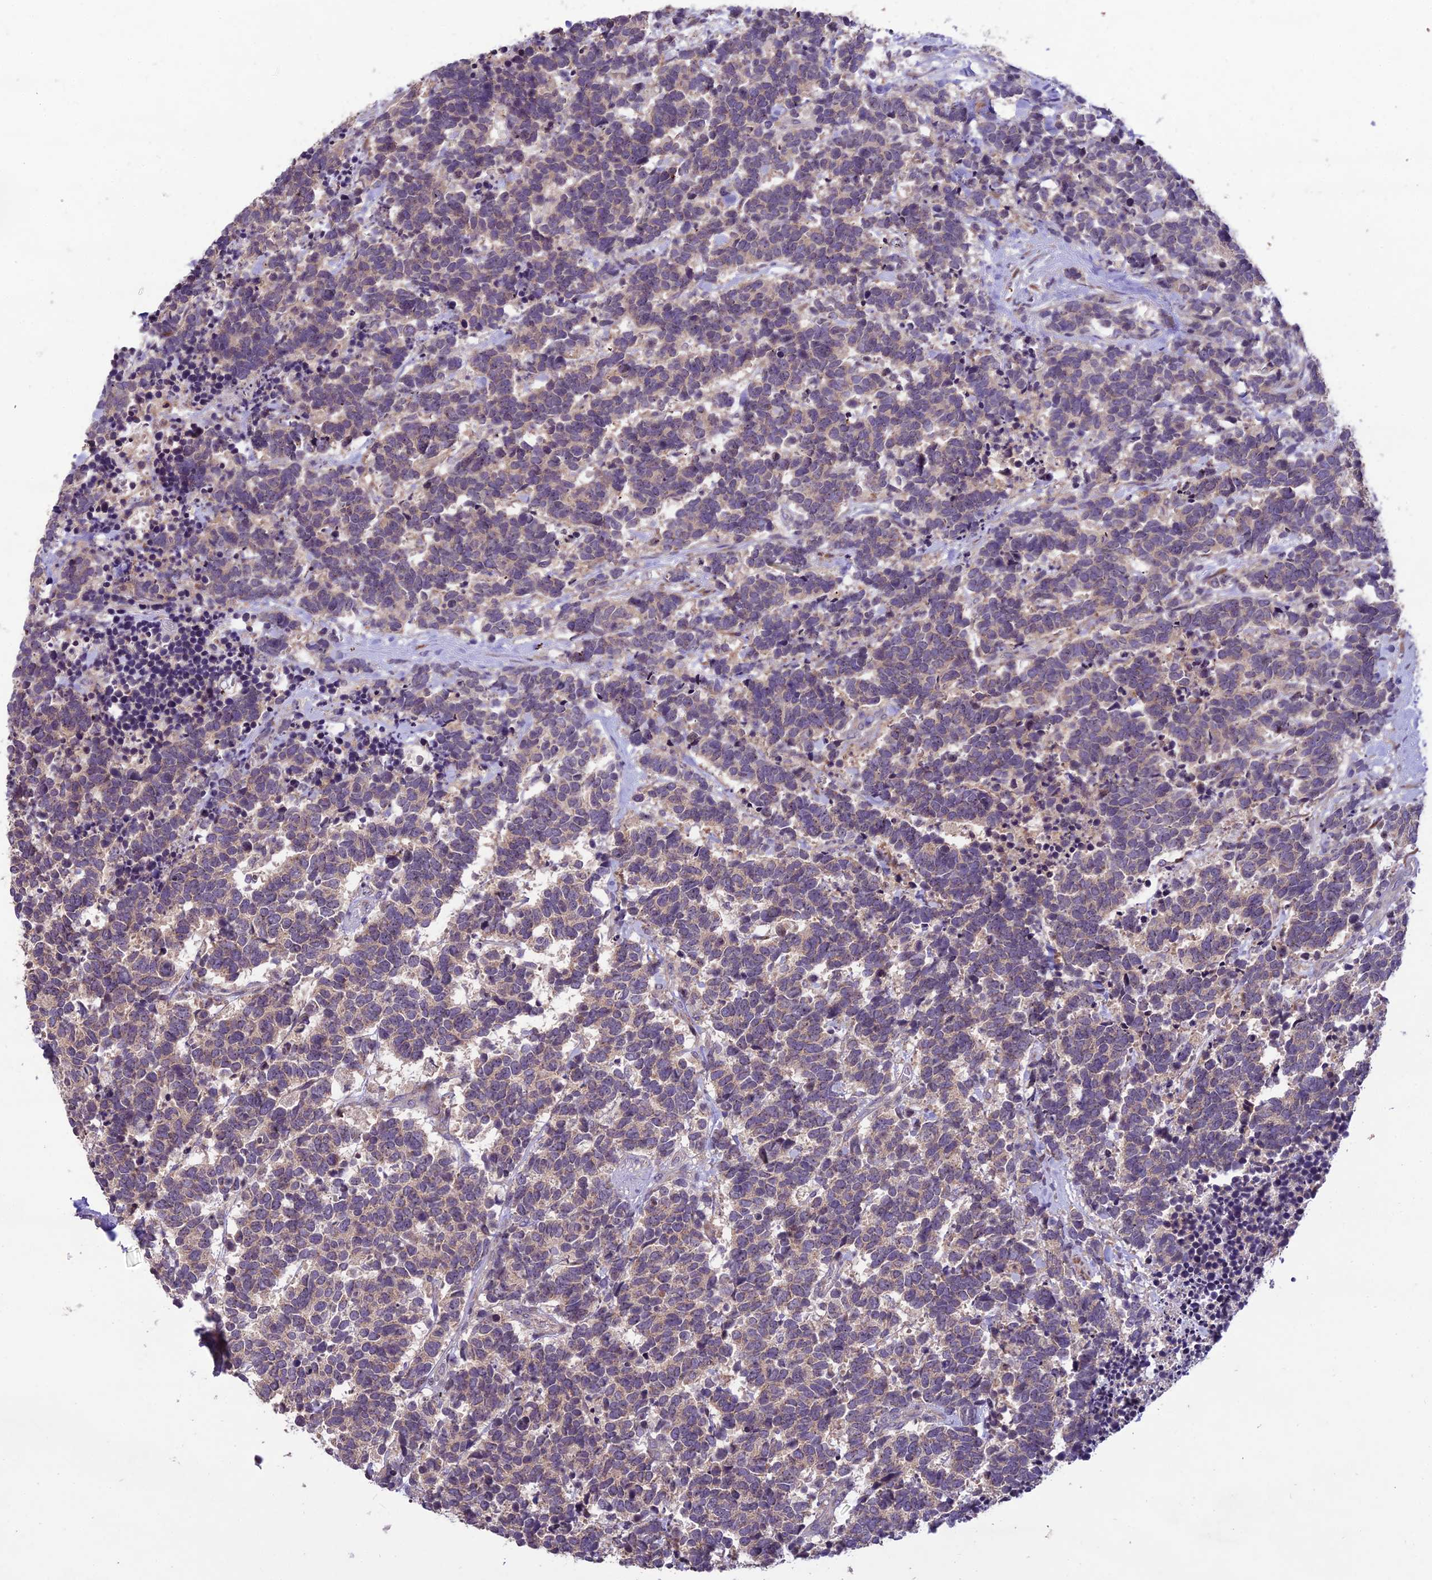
{"staining": {"intensity": "weak", "quantity": ">75%", "location": "cytoplasmic/membranous"}, "tissue": "carcinoid", "cell_type": "Tumor cells", "image_type": "cancer", "snomed": [{"axis": "morphology", "description": "Carcinoma, NOS"}, {"axis": "morphology", "description": "Carcinoid, malignant, NOS"}, {"axis": "topography", "description": "Prostate"}], "caption": "A low amount of weak cytoplasmic/membranous positivity is appreciated in about >75% of tumor cells in carcinoid tissue.", "gene": "CENPL", "patient": {"sex": "male", "age": 57}}